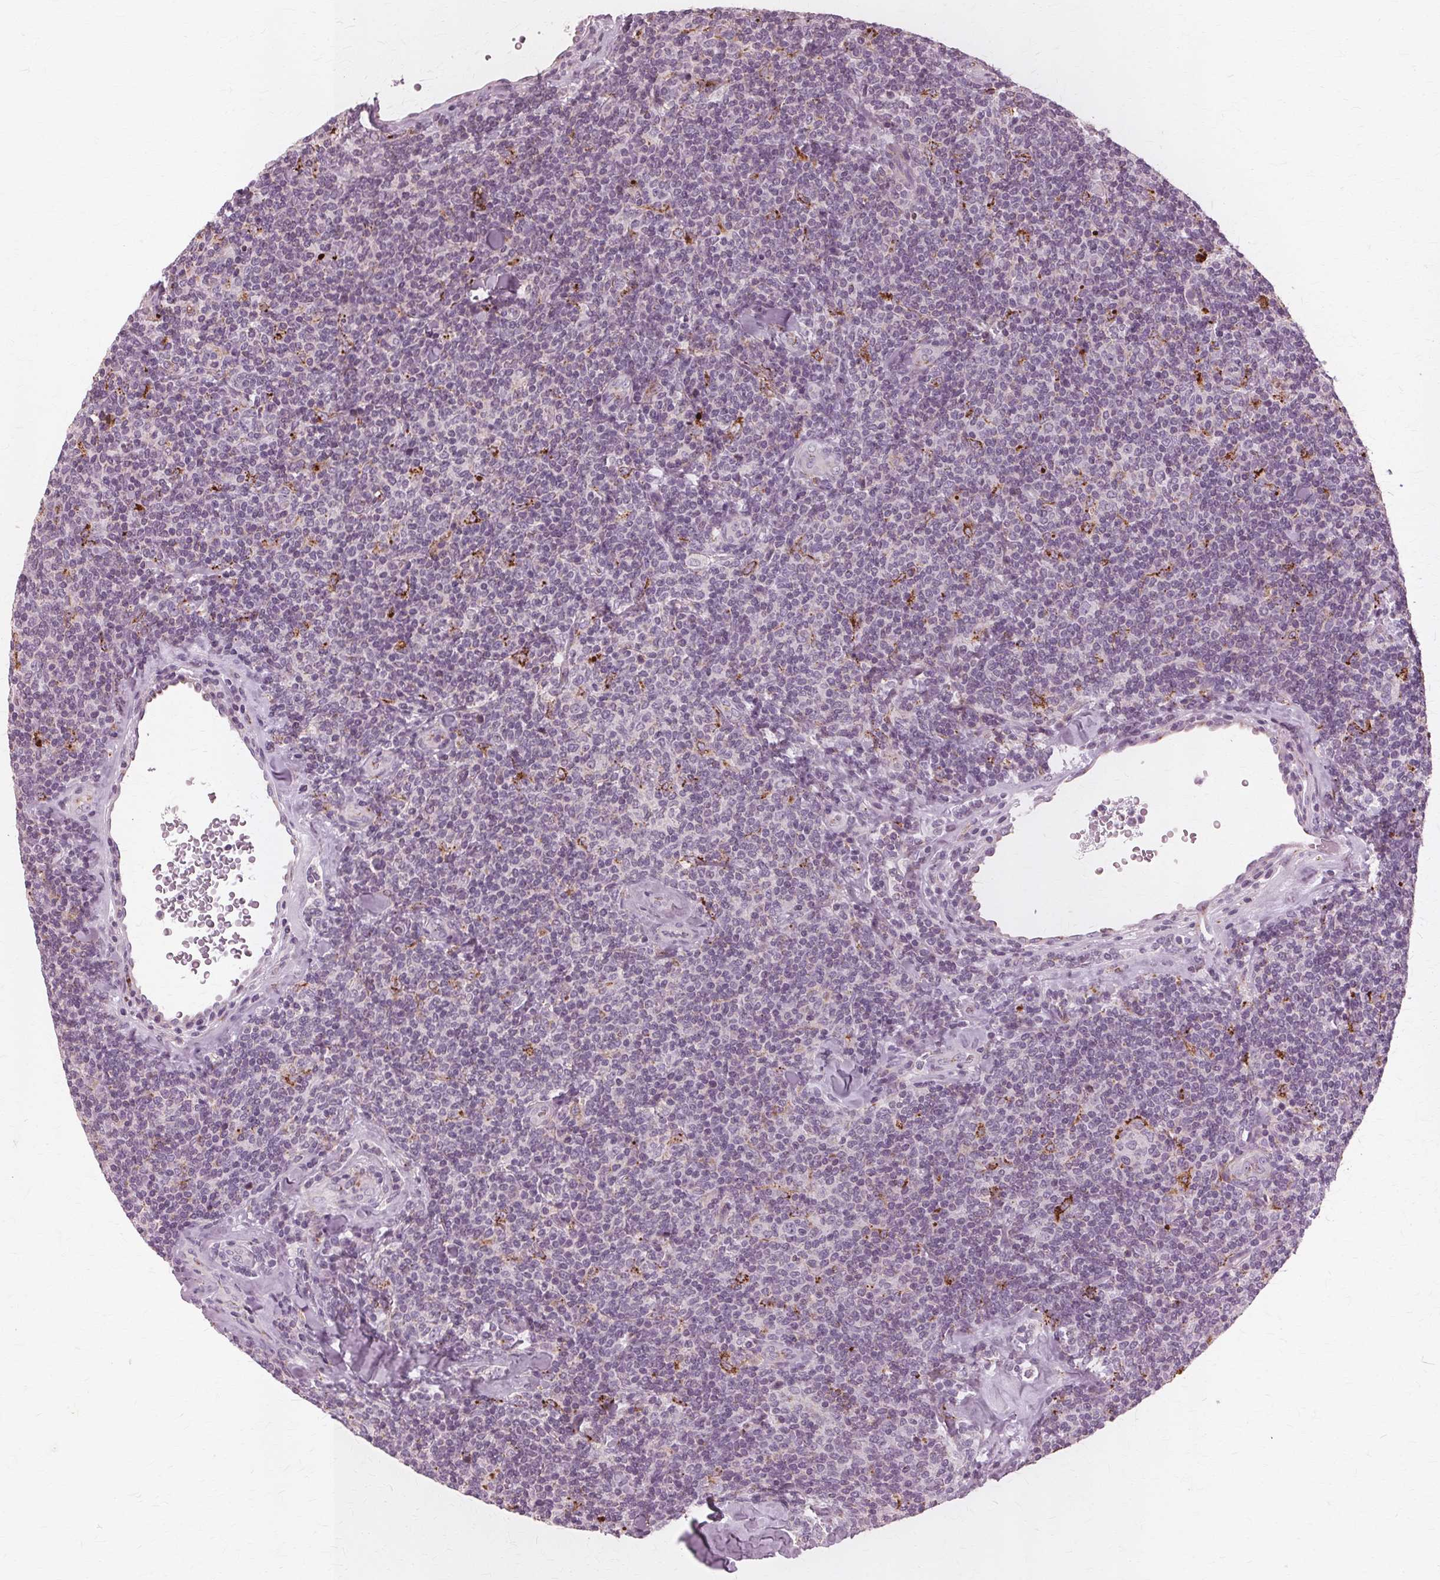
{"staining": {"intensity": "negative", "quantity": "none", "location": "none"}, "tissue": "lymphoma", "cell_type": "Tumor cells", "image_type": "cancer", "snomed": [{"axis": "morphology", "description": "Malignant lymphoma, non-Hodgkin's type, Low grade"}, {"axis": "topography", "description": "Lymph node"}], "caption": "The IHC photomicrograph has no significant positivity in tumor cells of lymphoma tissue.", "gene": "DNASE2", "patient": {"sex": "female", "age": 56}}